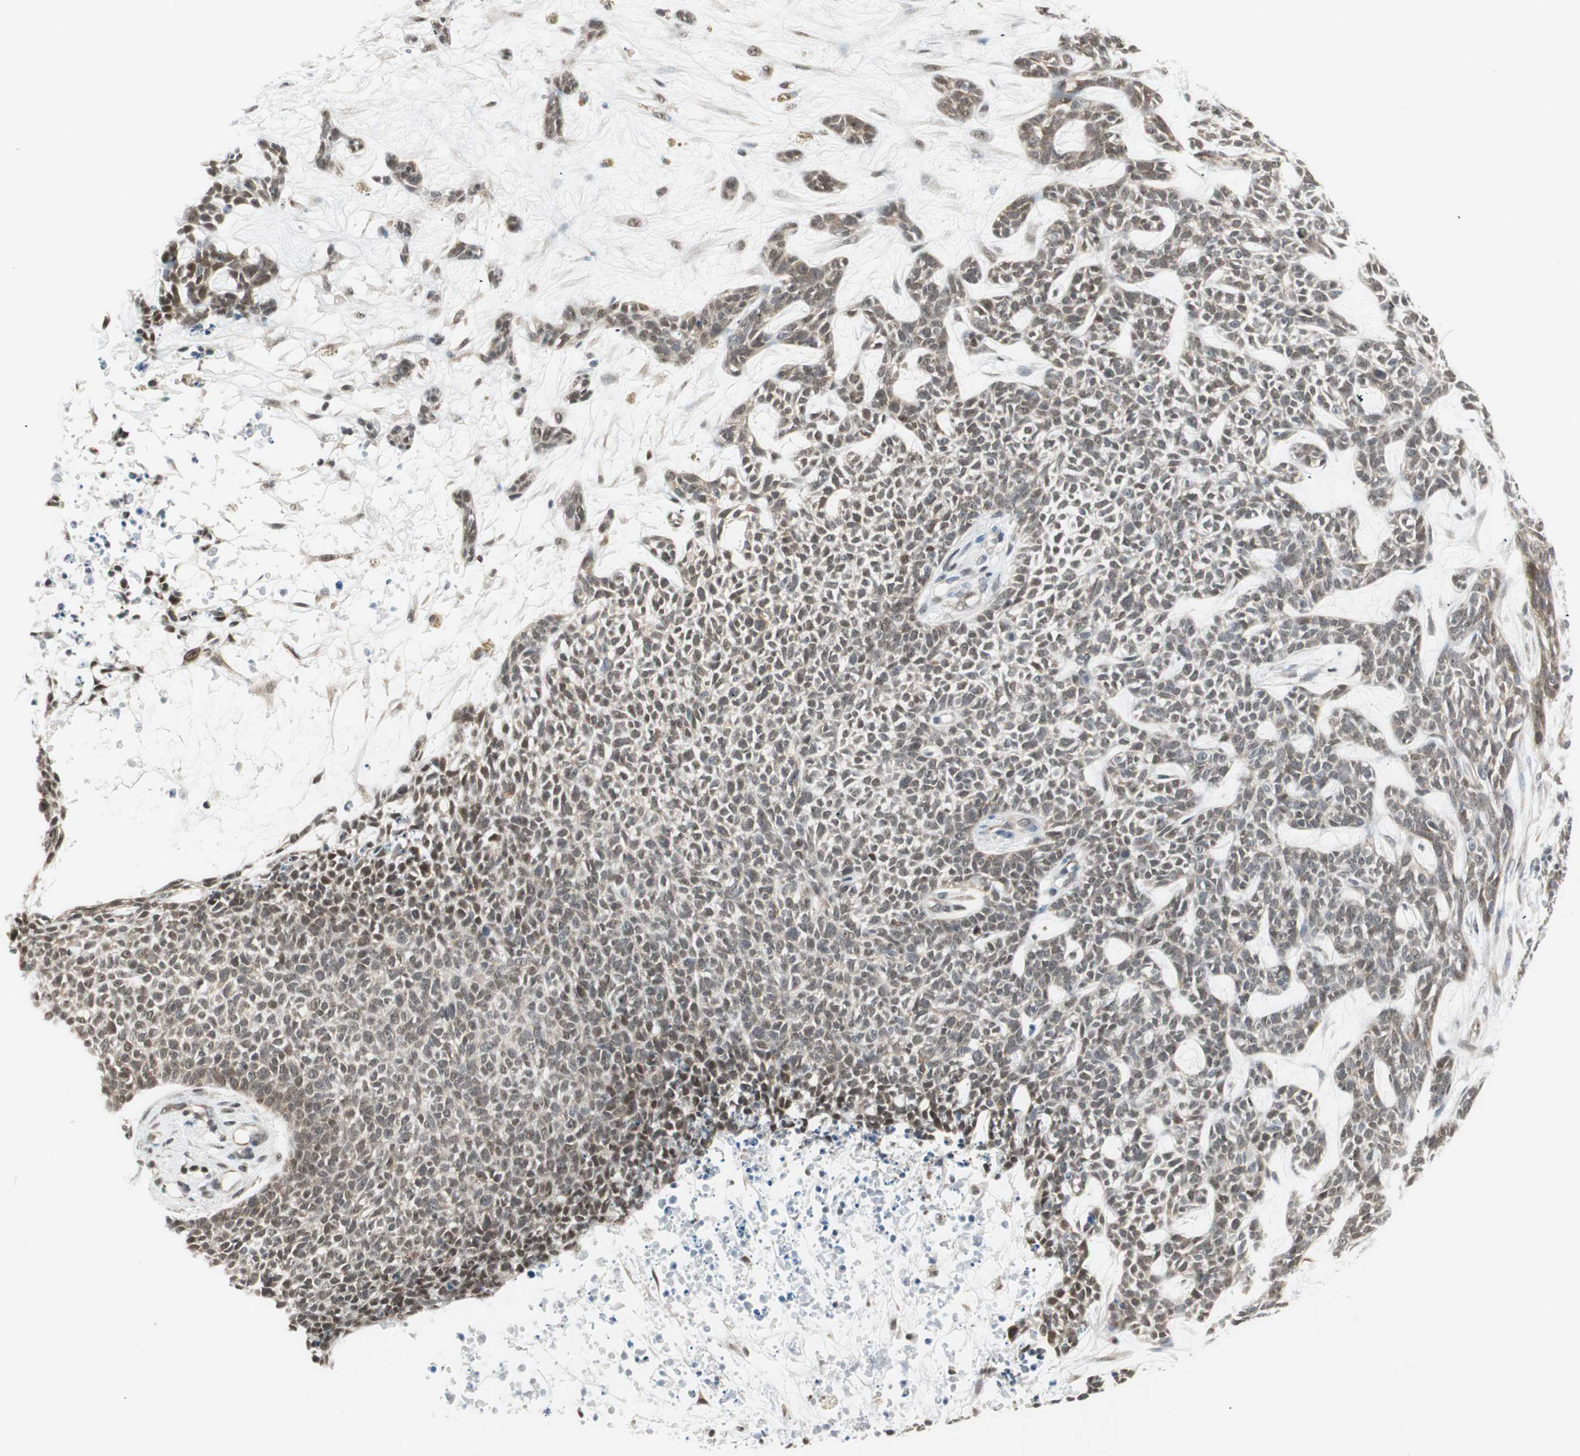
{"staining": {"intensity": "moderate", "quantity": ">75%", "location": "cytoplasmic/membranous,nuclear"}, "tissue": "skin cancer", "cell_type": "Tumor cells", "image_type": "cancer", "snomed": [{"axis": "morphology", "description": "Basal cell carcinoma"}, {"axis": "topography", "description": "Skin"}], "caption": "There is medium levels of moderate cytoplasmic/membranous and nuclear expression in tumor cells of basal cell carcinoma (skin), as demonstrated by immunohistochemical staining (brown color).", "gene": "ZBTB17", "patient": {"sex": "female", "age": 84}}